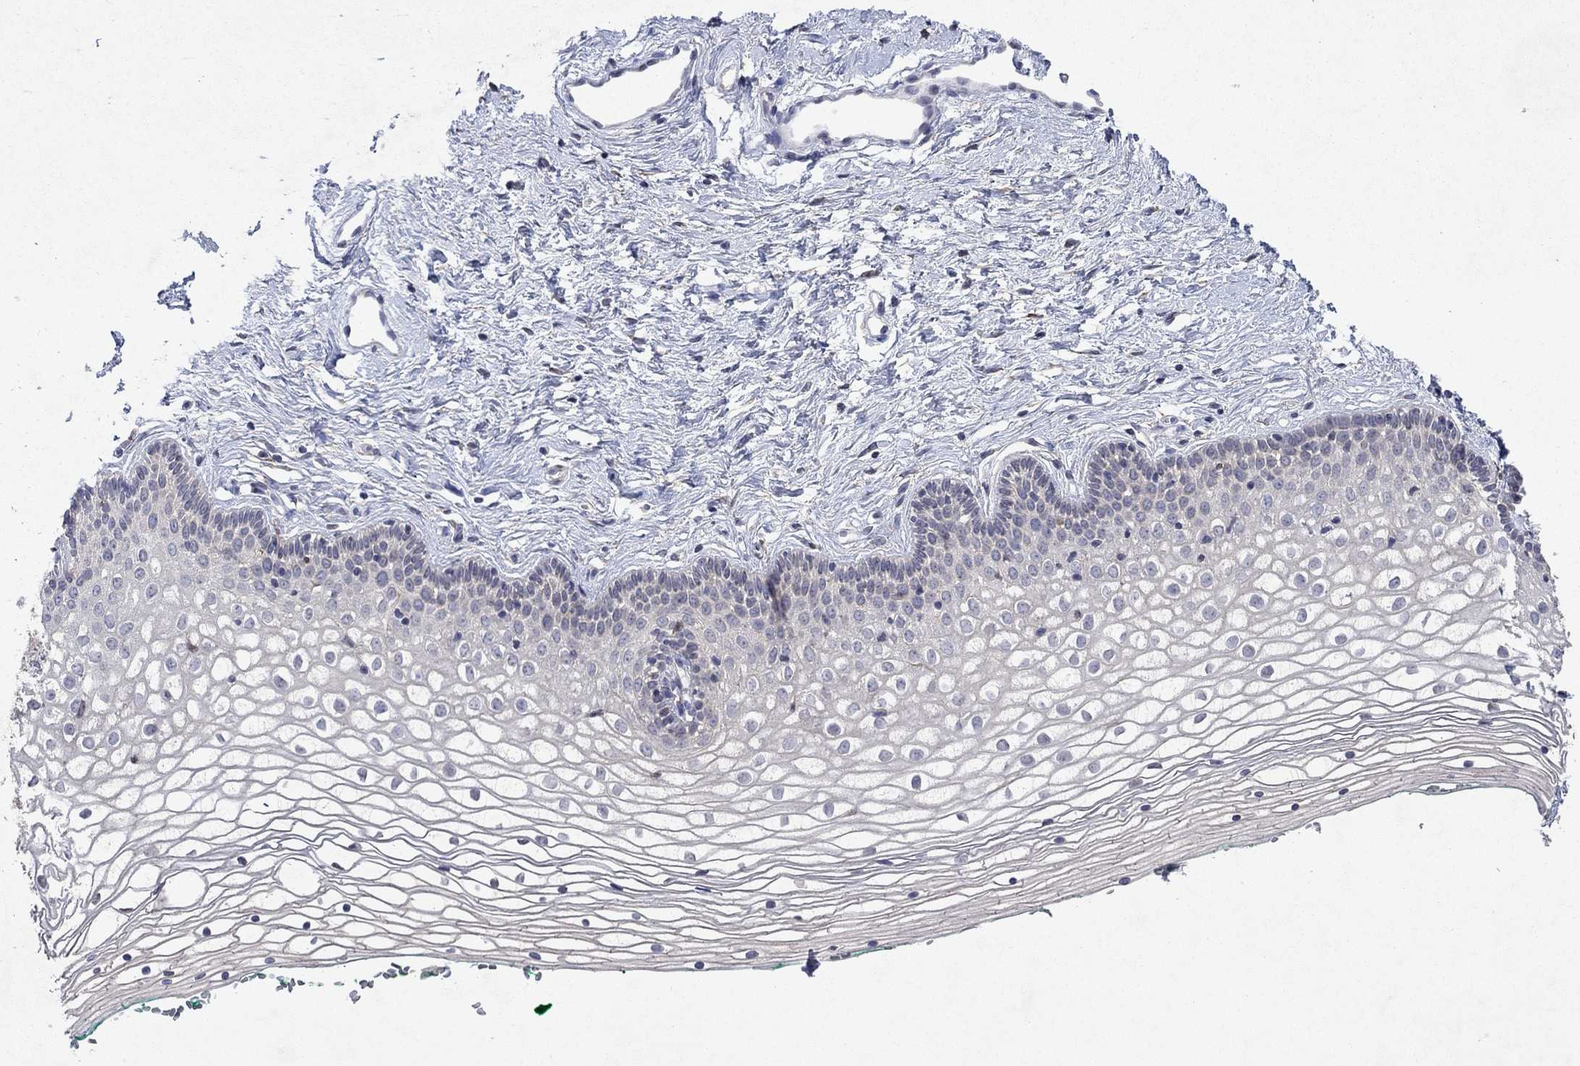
{"staining": {"intensity": "negative", "quantity": "none", "location": "none"}, "tissue": "vagina", "cell_type": "Squamous epithelial cells", "image_type": "normal", "snomed": [{"axis": "morphology", "description": "Normal tissue, NOS"}, {"axis": "topography", "description": "Vagina"}], "caption": "This image is of normal vagina stained with IHC to label a protein in brown with the nuclei are counter-stained blue. There is no expression in squamous epithelial cells. (Brightfield microscopy of DAB IHC at high magnification).", "gene": "TMEM97", "patient": {"sex": "female", "age": 36}}